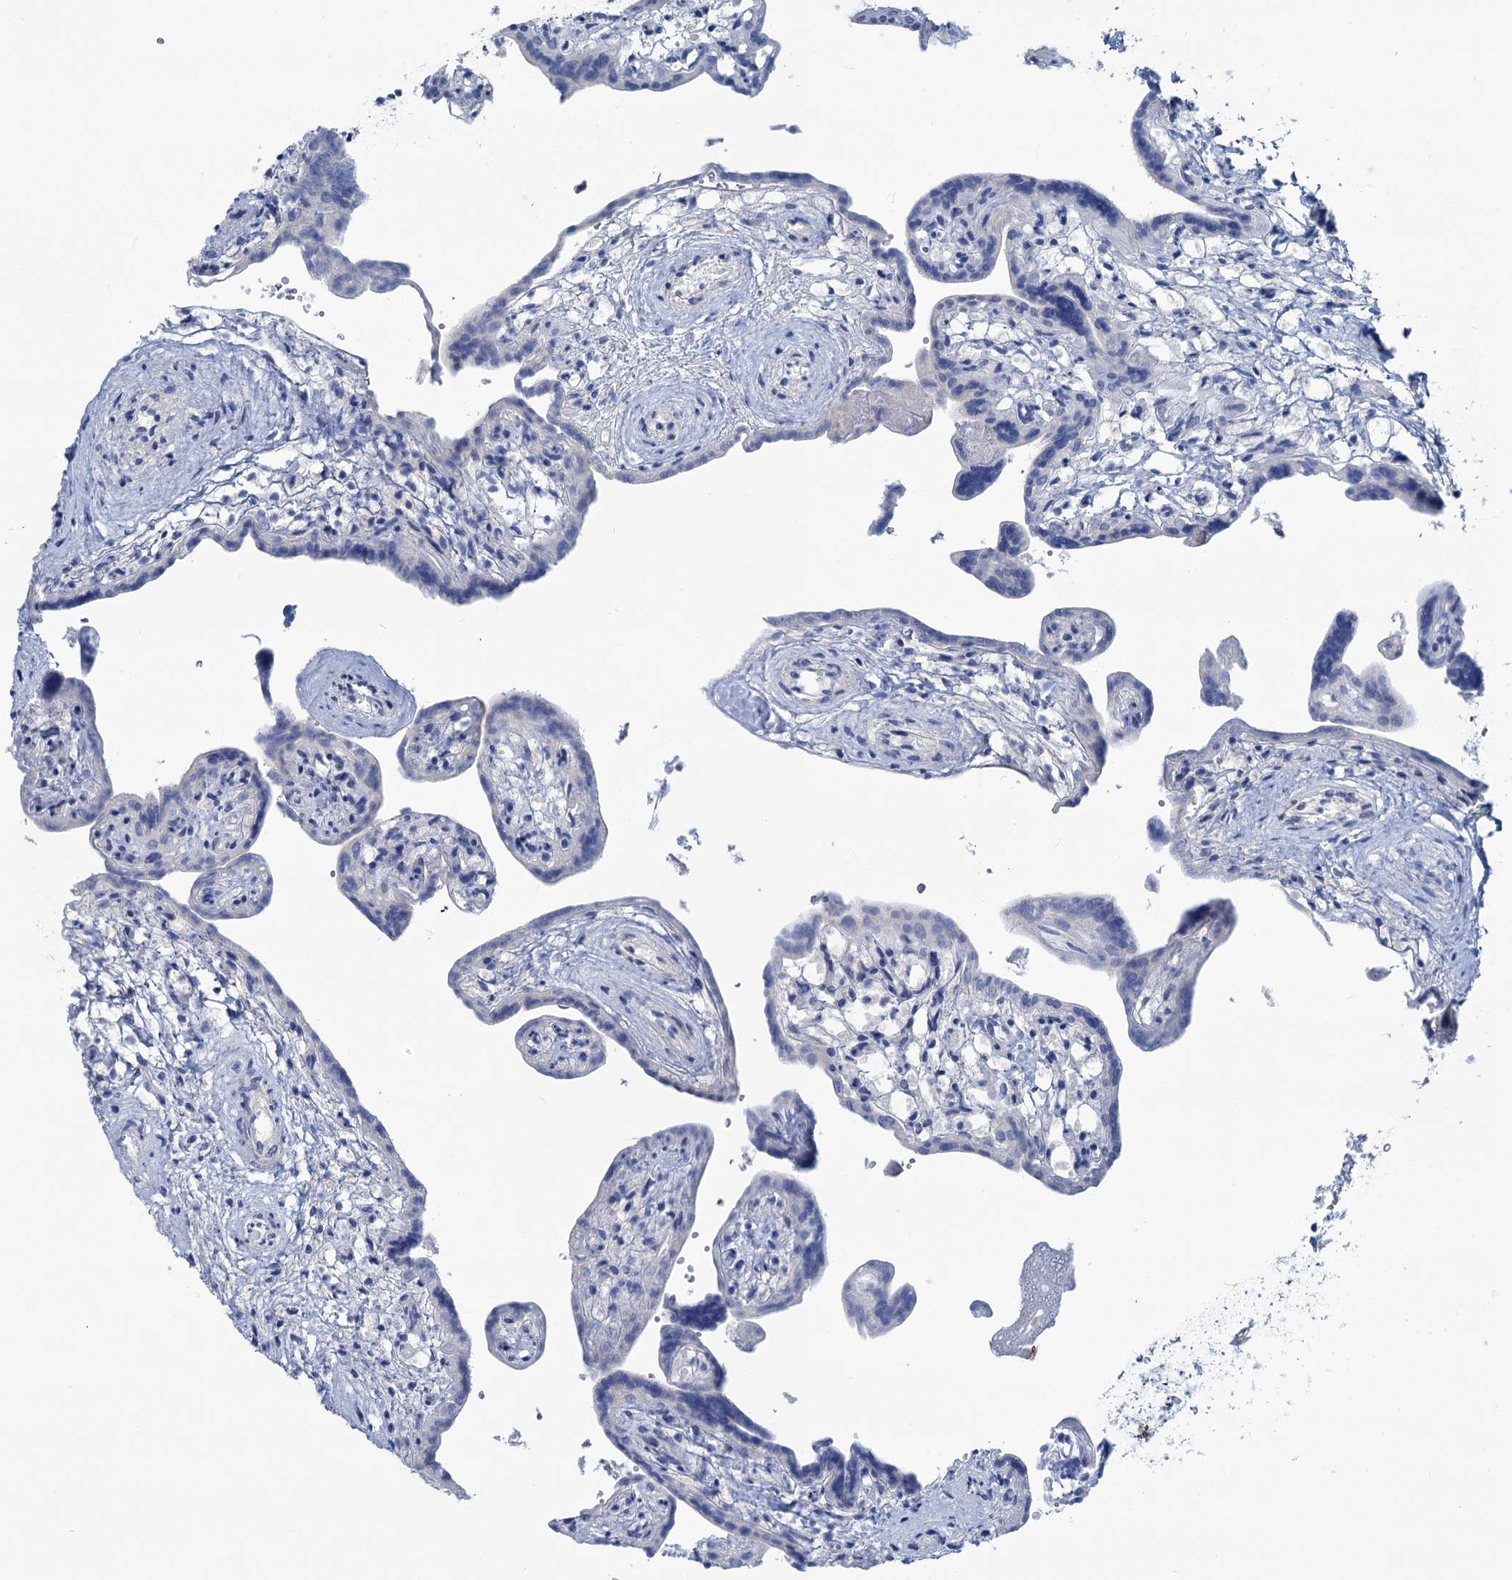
{"staining": {"intensity": "negative", "quantity": "none", "location": "none"}, "tissue": "placenta", "cell_type": "Trophoblastic cells", "image_type": "normal", "snomed": [{"axis": "morphology", "description": "Normal tissue, NOS"}, {"axis": "topography", "description": "Placenta"}], "caption": "The image exhibits no significant expression in trophoblastic cells of placenta. Nuclei are stained in blue.", "gene": "SLC1A3", "patient": {"sex": "female", "age": 37}}